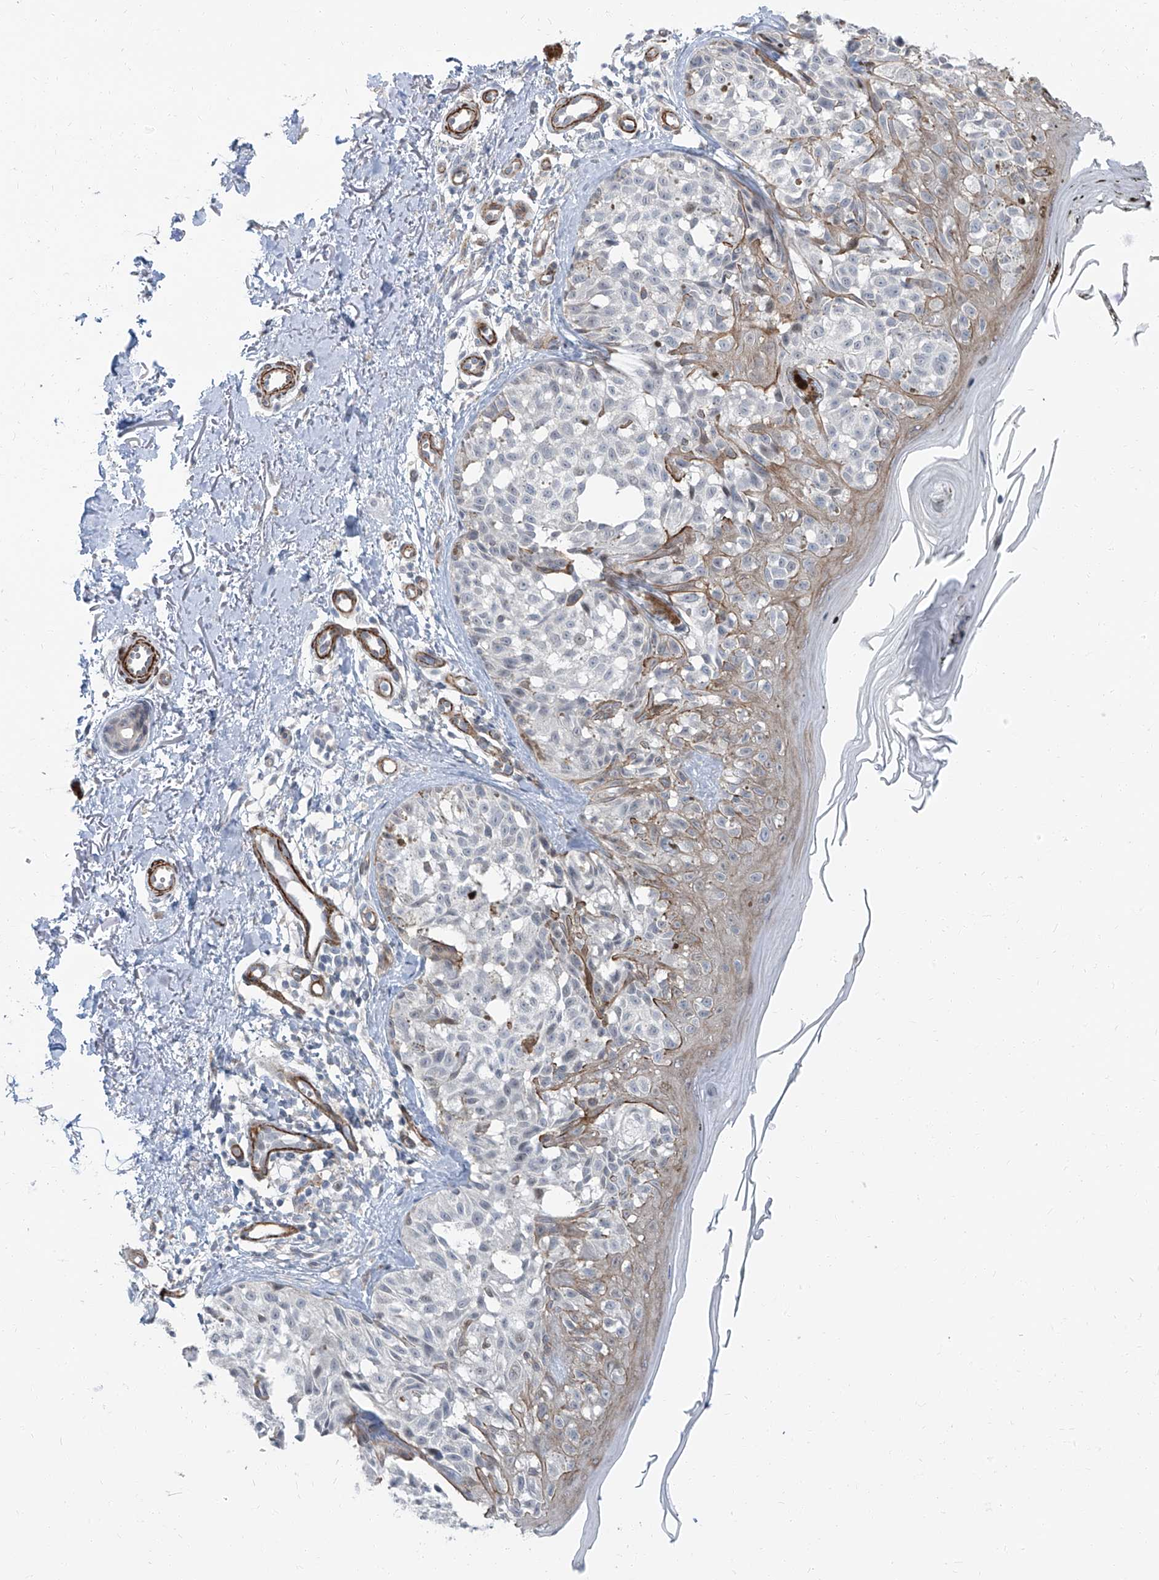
{"staining": {"intensity": "negative", "quantity": "none", "location": "none"}, "tissue": "melanoma", "cell_type": "Tumor cells", "image_type": "cancer", "snomed": [{"axis": "morphology", "description": "Malignant melanoma, NOS"}, {"axis": "topography", "description": "Skin"}], "caption": "Immunohistochemistry (IHC) histopathology image of melanoma stained for a protein (brown), which displays no positivity in tumor cells.", "gene": "TXLNB", "patient": {"sex": "female", "age": 50}}